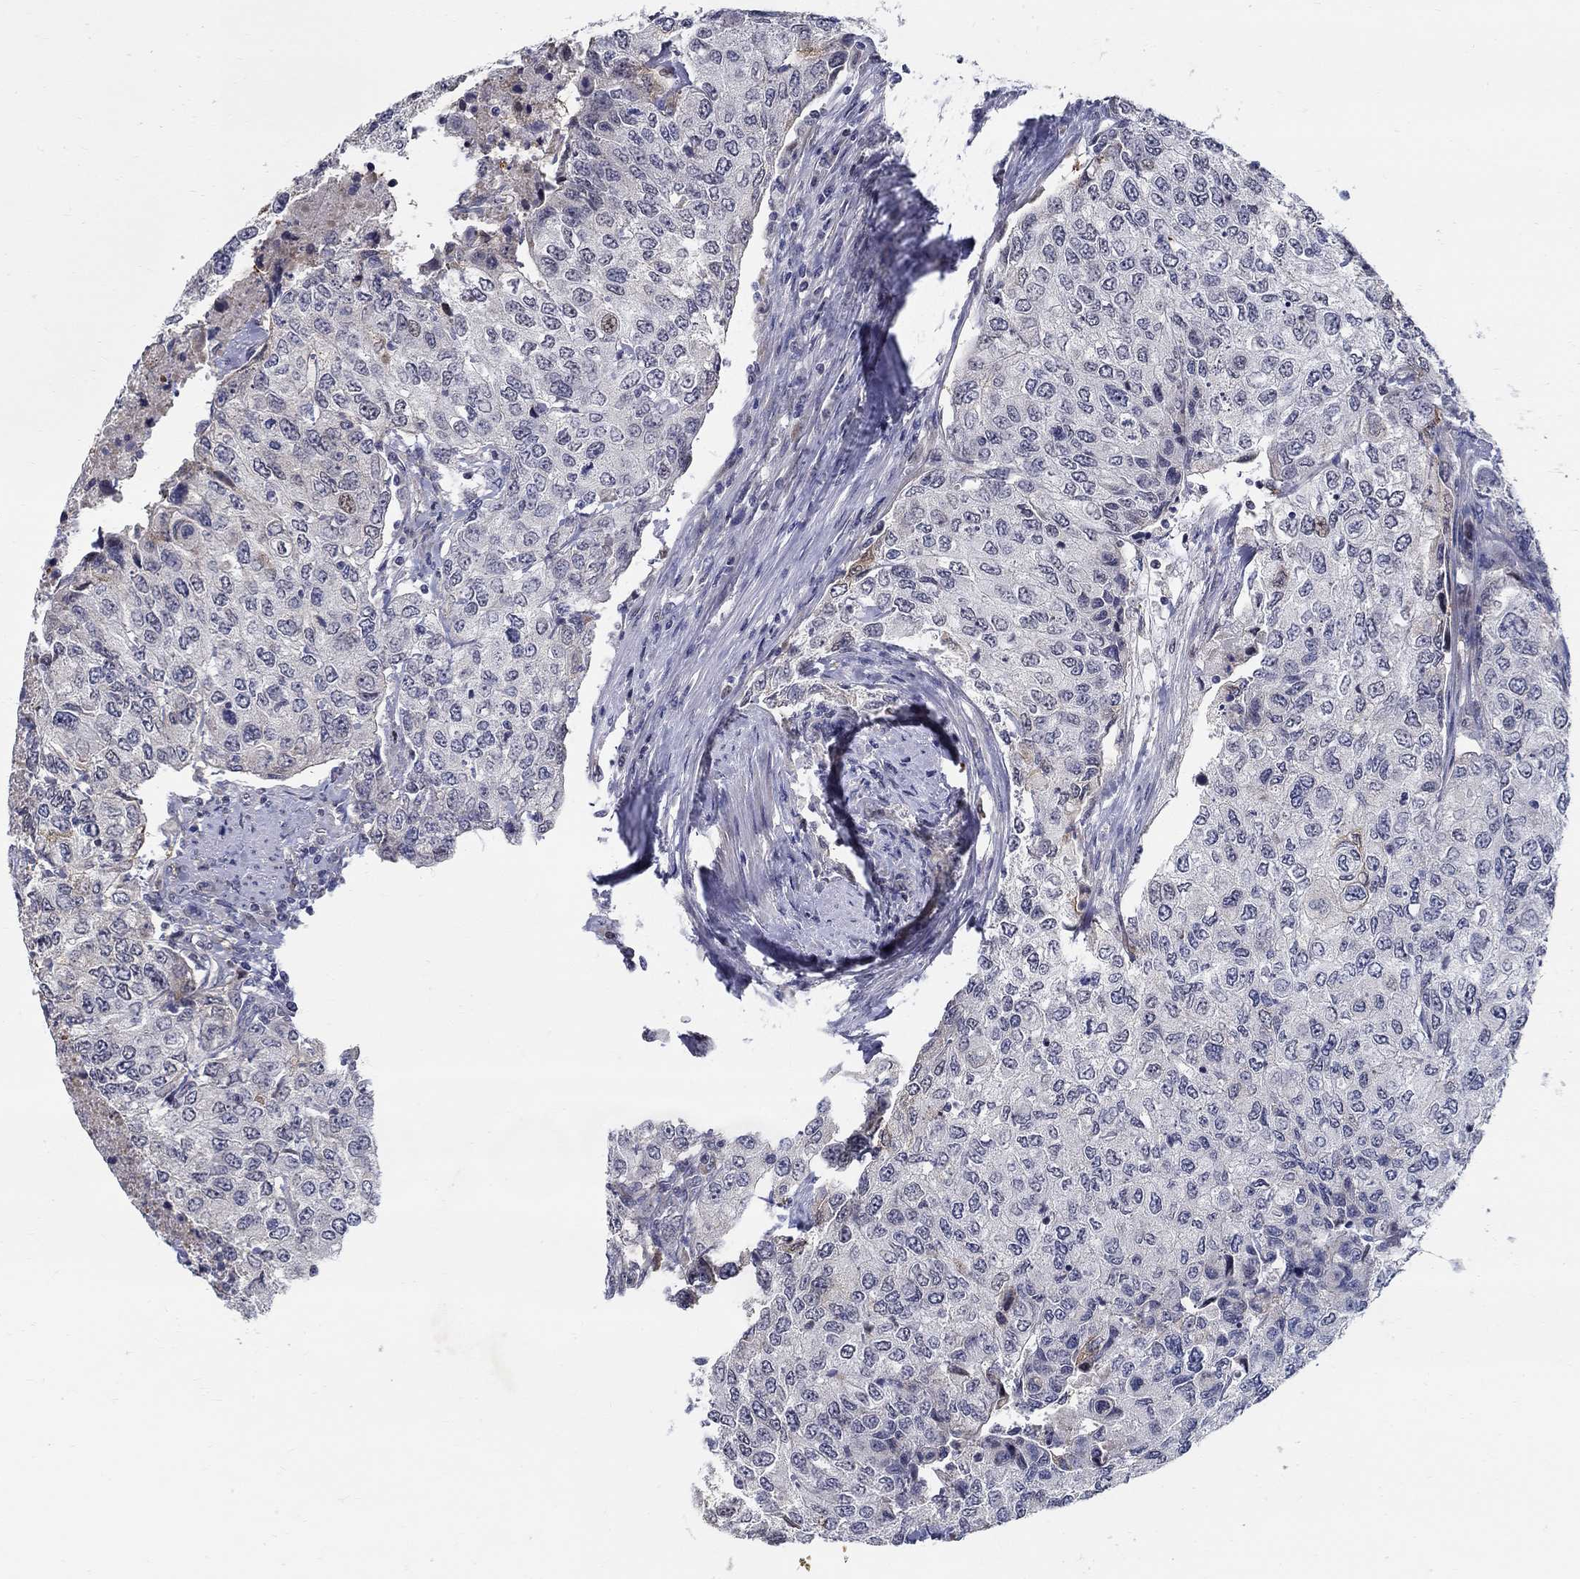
{"staining": {"intensity": "weak", "quantity": "<25%", "location": "nuclear"}, "tissue": "urothelial cancer", "cell_type": "Tumor cells", "image_type": "cancer", "snomed": [{"axis": "morphology", "description": "Urothelial carcinoma, High grade"}, {"axis": "topography", "description": "Urinary bladder"}], "caption": "The photomicrograph reveals no staining of tumor cells in urothelial carcinoma (high-grade).", "gene": "C16orf46", "patient": {"sex": "female", "age": 78}}